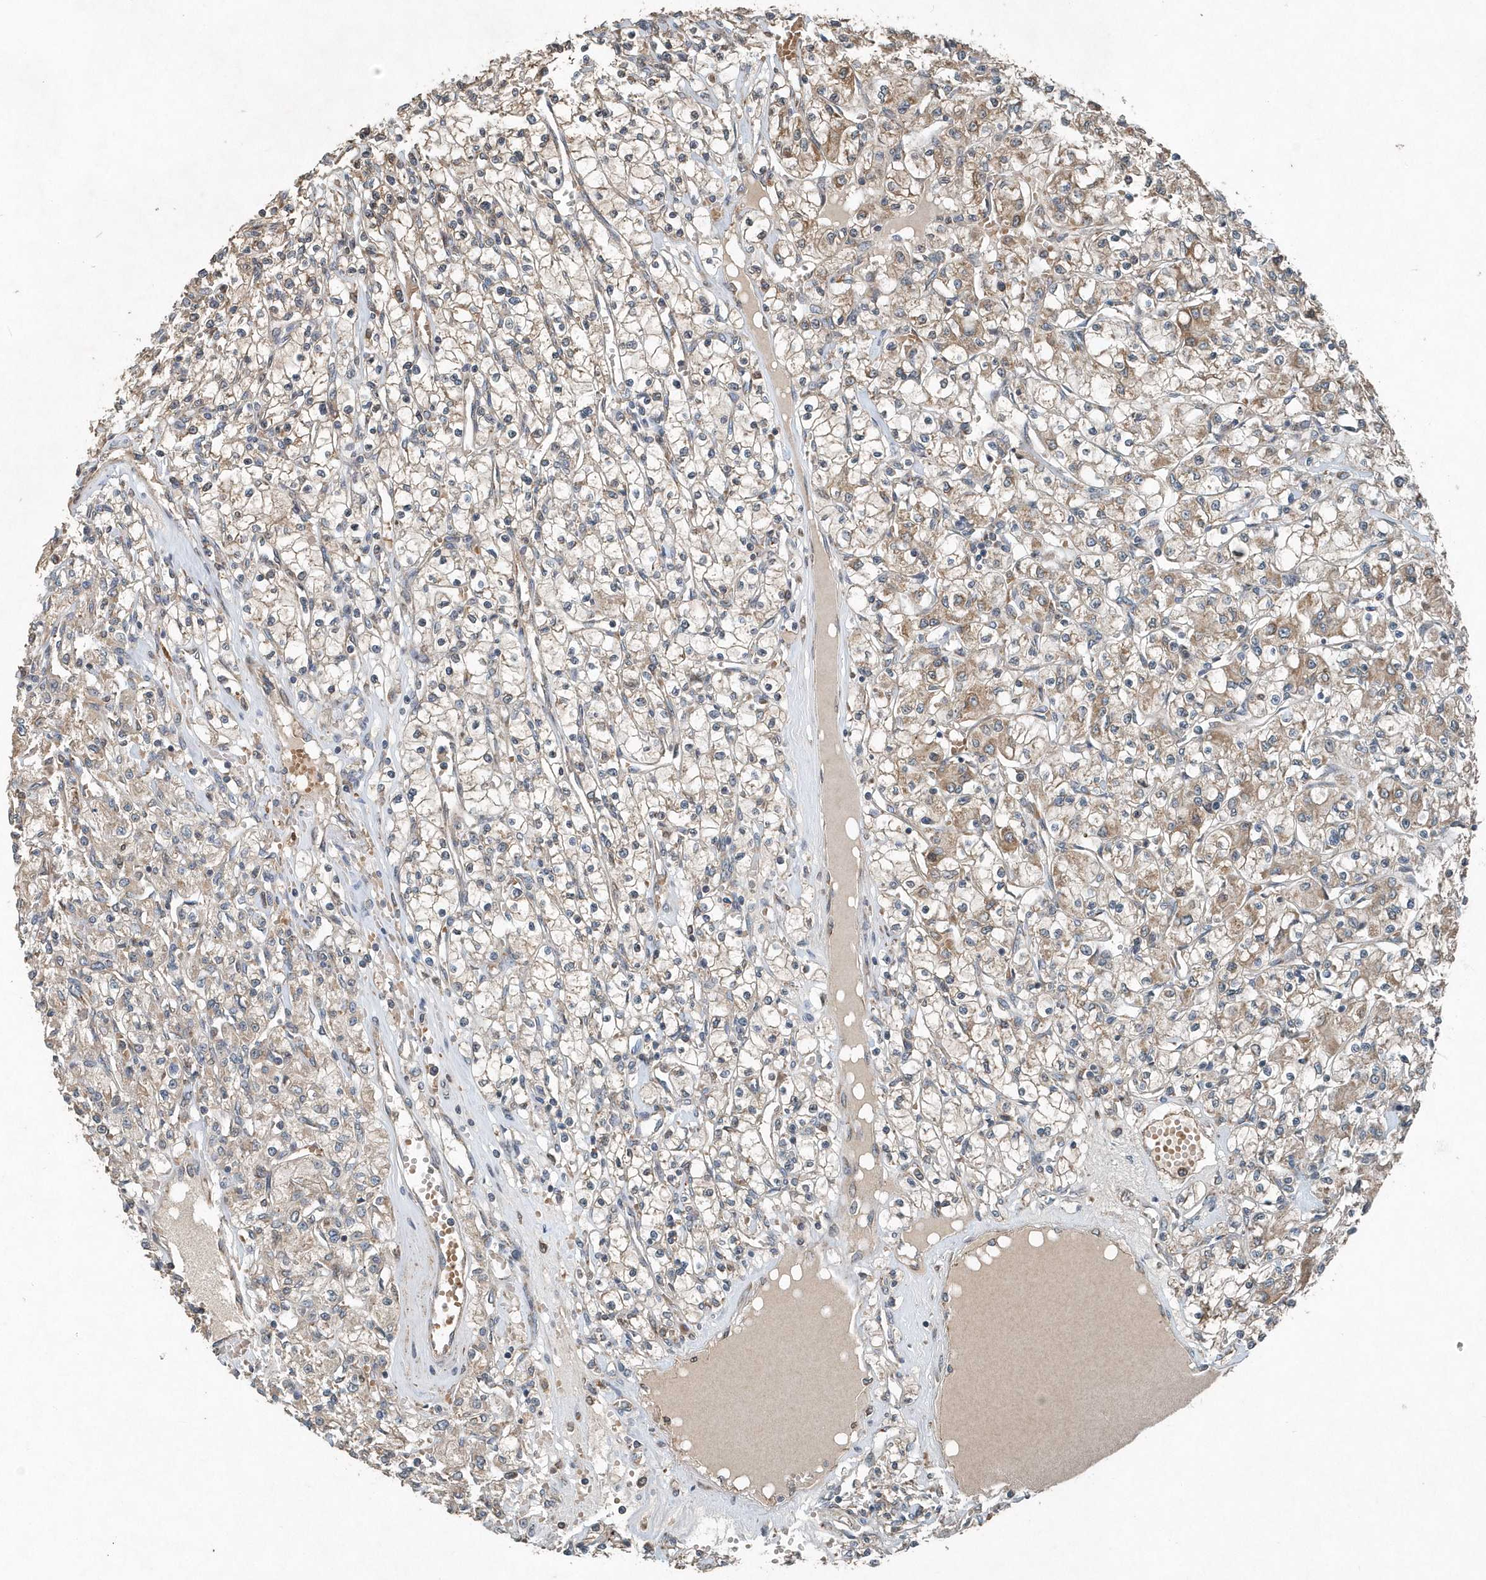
{"staining": {"intensity": "moderate", "quantity": "<25%", "location": "cytoplasmic/membranous"}, "tissue": "renal cancer", "cell_type": "Tumor cells", "image_type": "cancer", "snomed": [{"axis": "morphology", "description": "Adenocarcinoma, NOS"}, {"axis": "topography", "description": "Kidney"}], "caption": "Immunohistochemical staining of human adenocarcinoma (renal) shows low levels of moderate cytoplasmic/membranous protein expression in about <25% of tumor cells.", "gene": "SCFD2", "patient": {"sex": "female", "age": 59}}